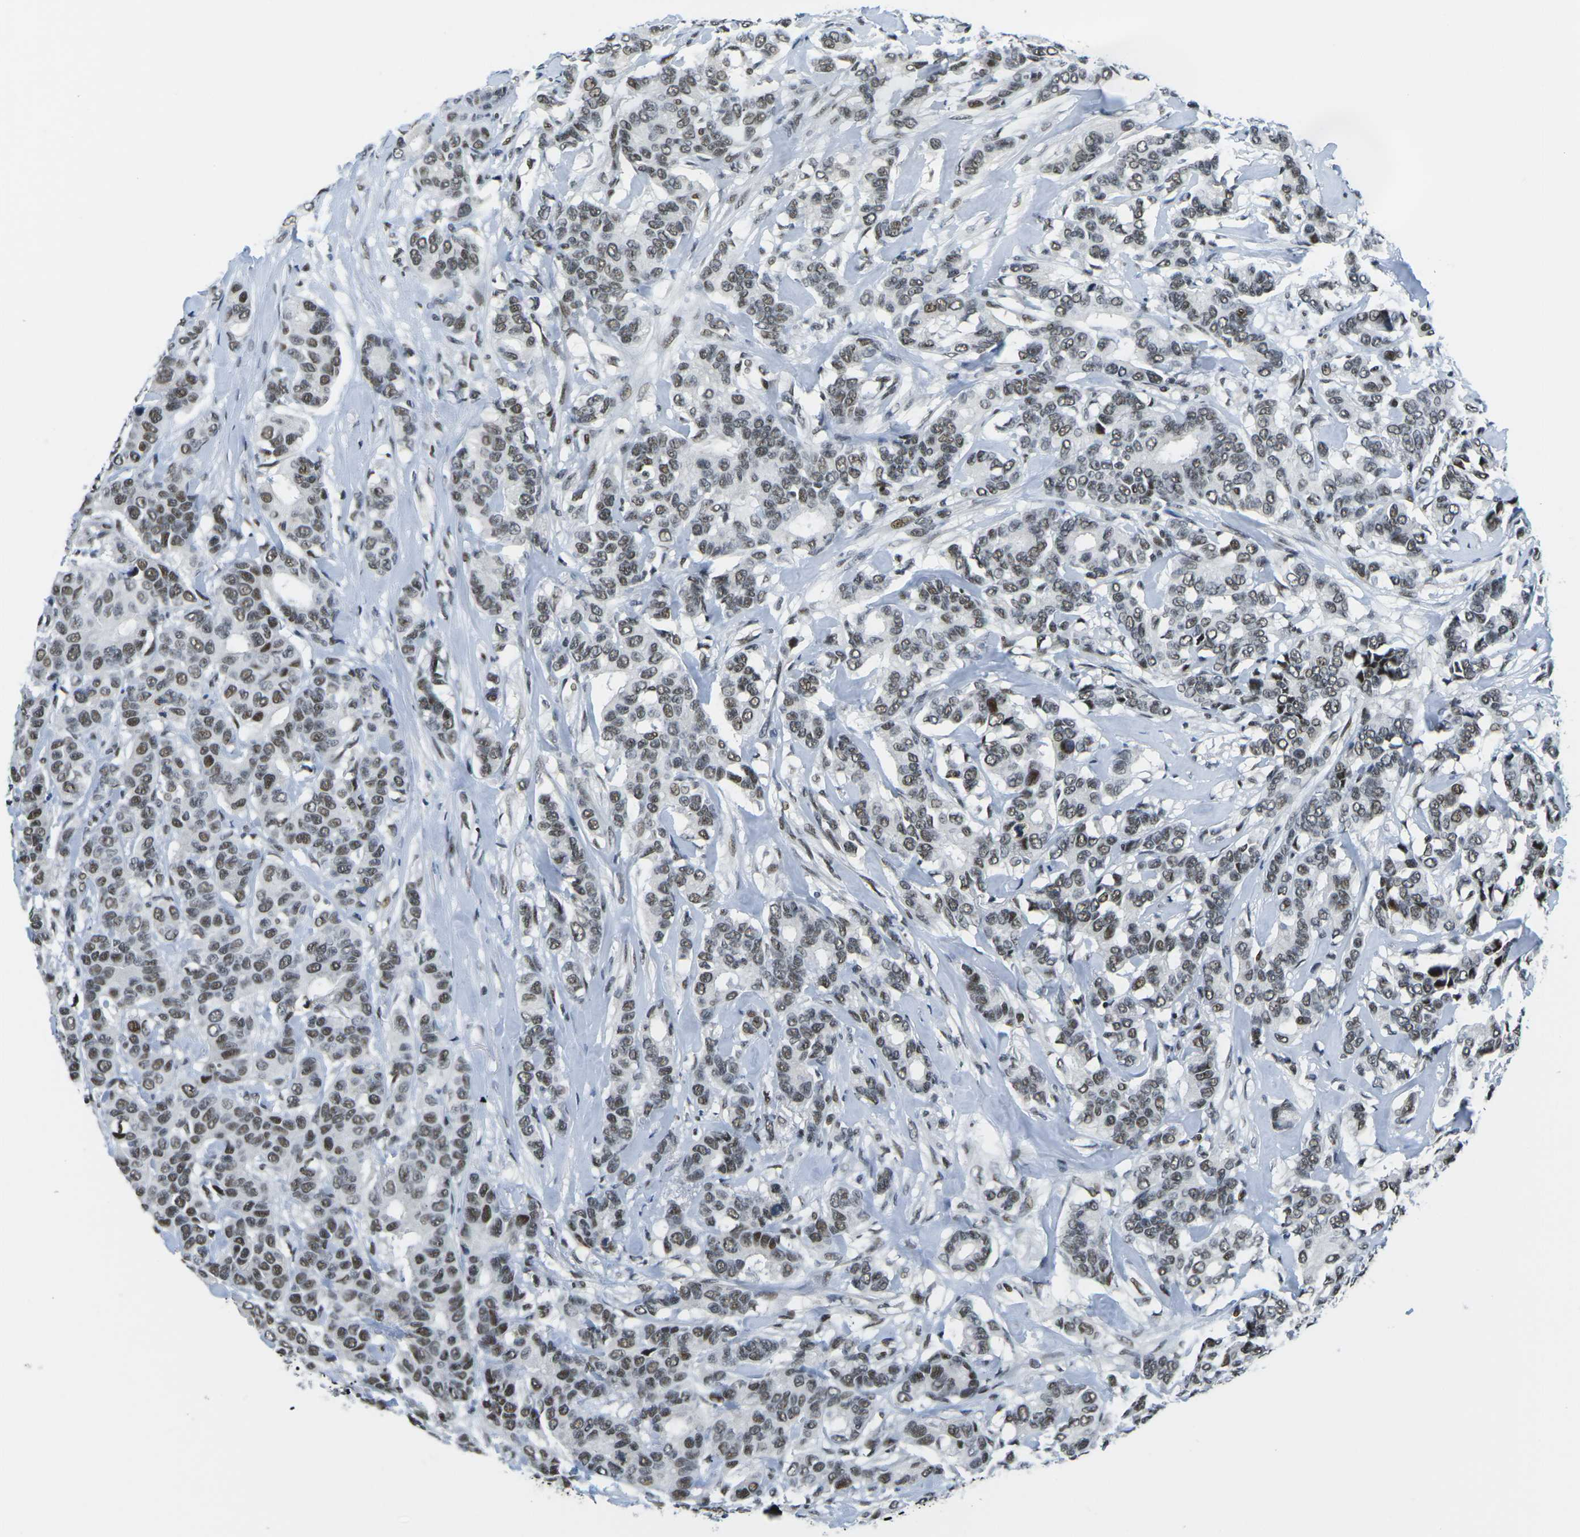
{"staining": {"intensity": "moderate", "quantity": ">75%", "location": "nuclear"}, "tissue": "breast cancer", "cell_type": "Tumor cells", "image_type": "cancer", "snomed": [{"axis": "morphology", "description": "Duct carcinoma"}, {"axis": "topography", "description": "Breast"}], "caption": "Tumor cells show medium levels of moderate nuclear positivity in approximately >75% of cells in breast cancer.", "gene": "PRPF8", "patient": {"sex": "female", "age": 87}}